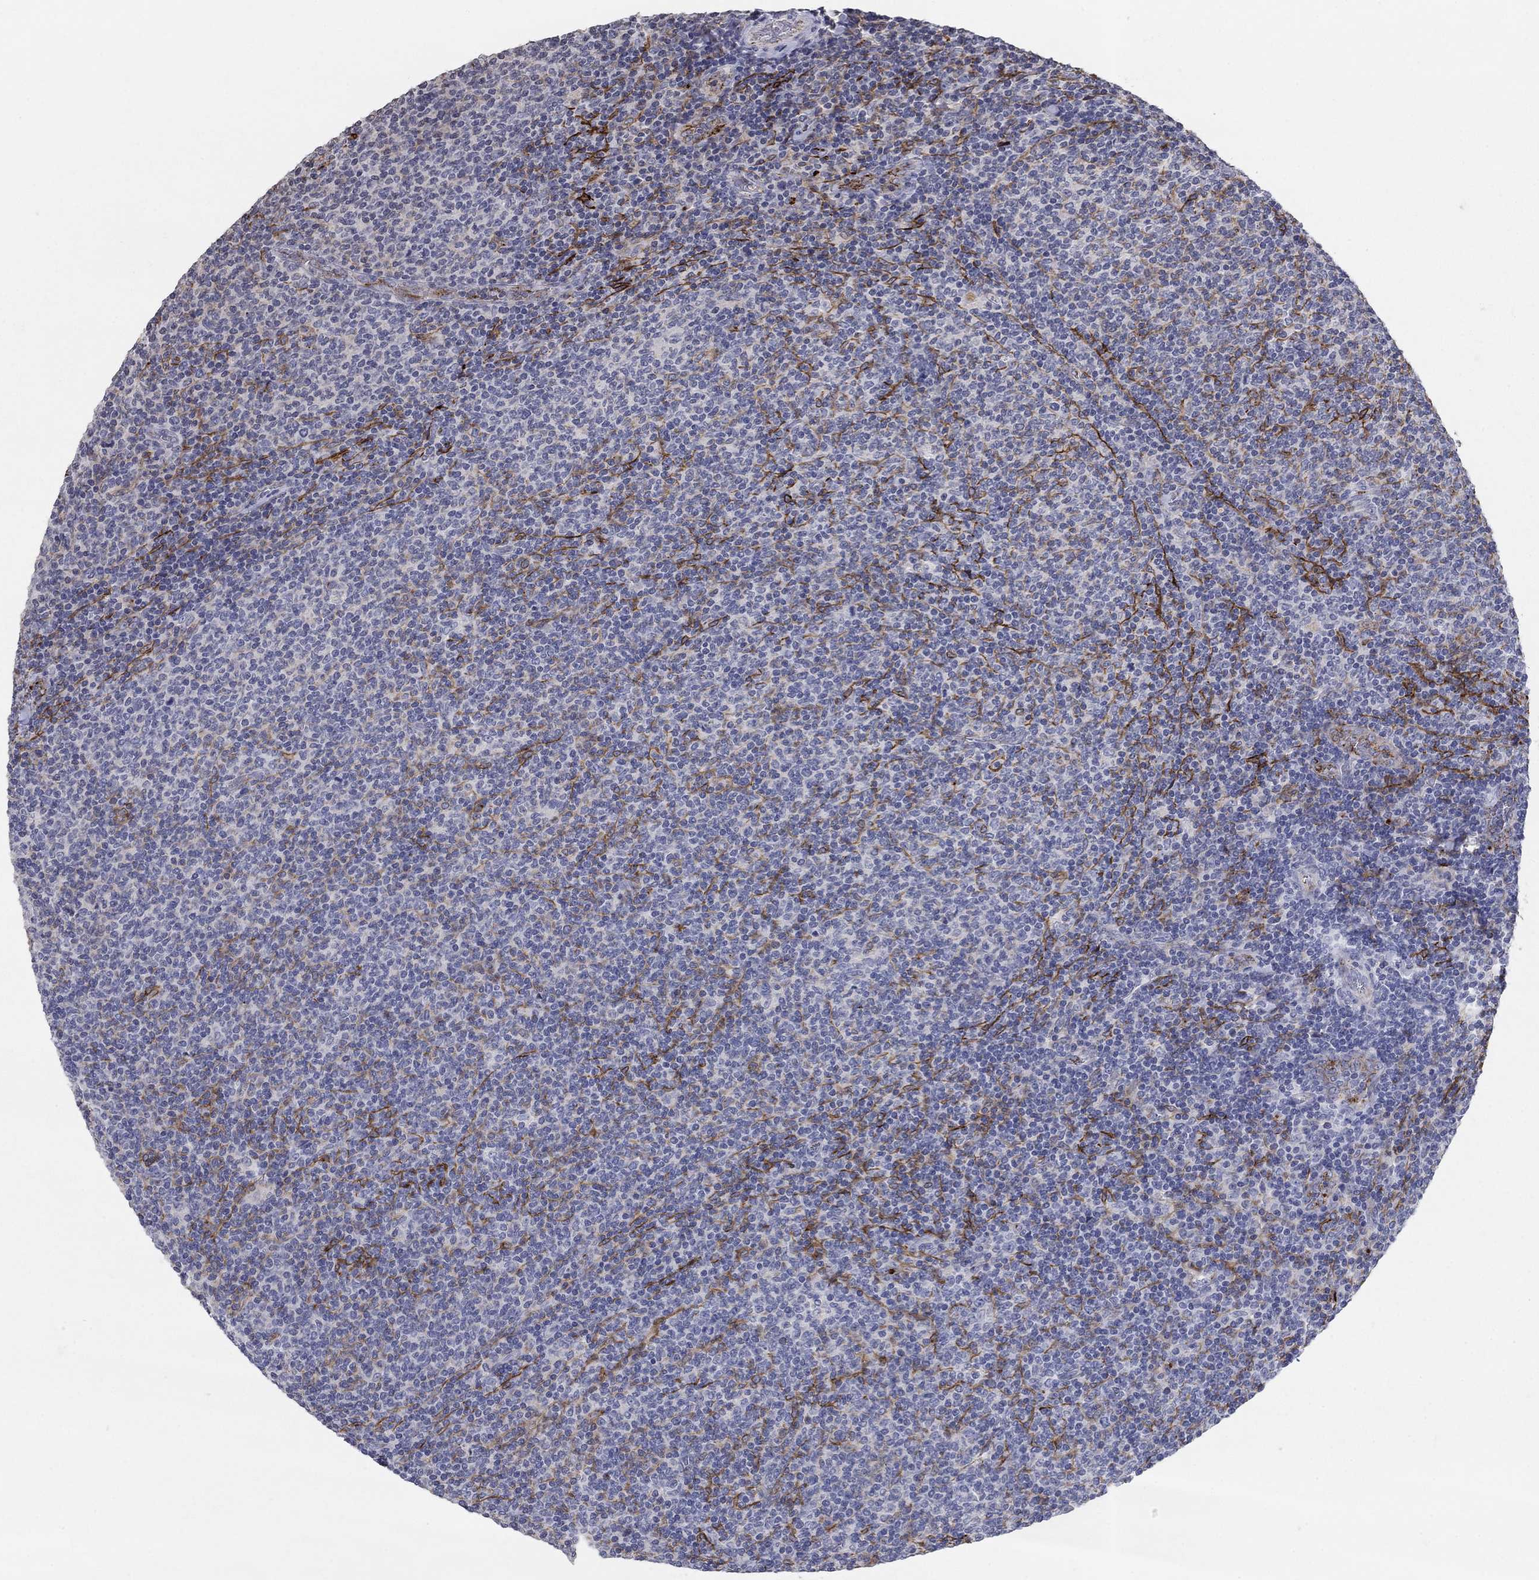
{"staining": {"intensity": "negative", "quantity": "none", "location": "none"}, "tissue": "lymphoma", "cell_type": "Tumor cells", "image_type": "cancer", "snomed": [{"axis": "morphology", "description": "Malignant lymphoma, non-Hodgkin's type, Low grade"}, {"axis": "topography", "description": "Lymph node"}], "caption": "Malignant lymphoma, non-Hodgkin's type (low-grade) was stained to show a protein in brown. There is no significant positivity in tumor cells.", "gene": "TINAG", "patient": {"sex": "male", "age": 52}}